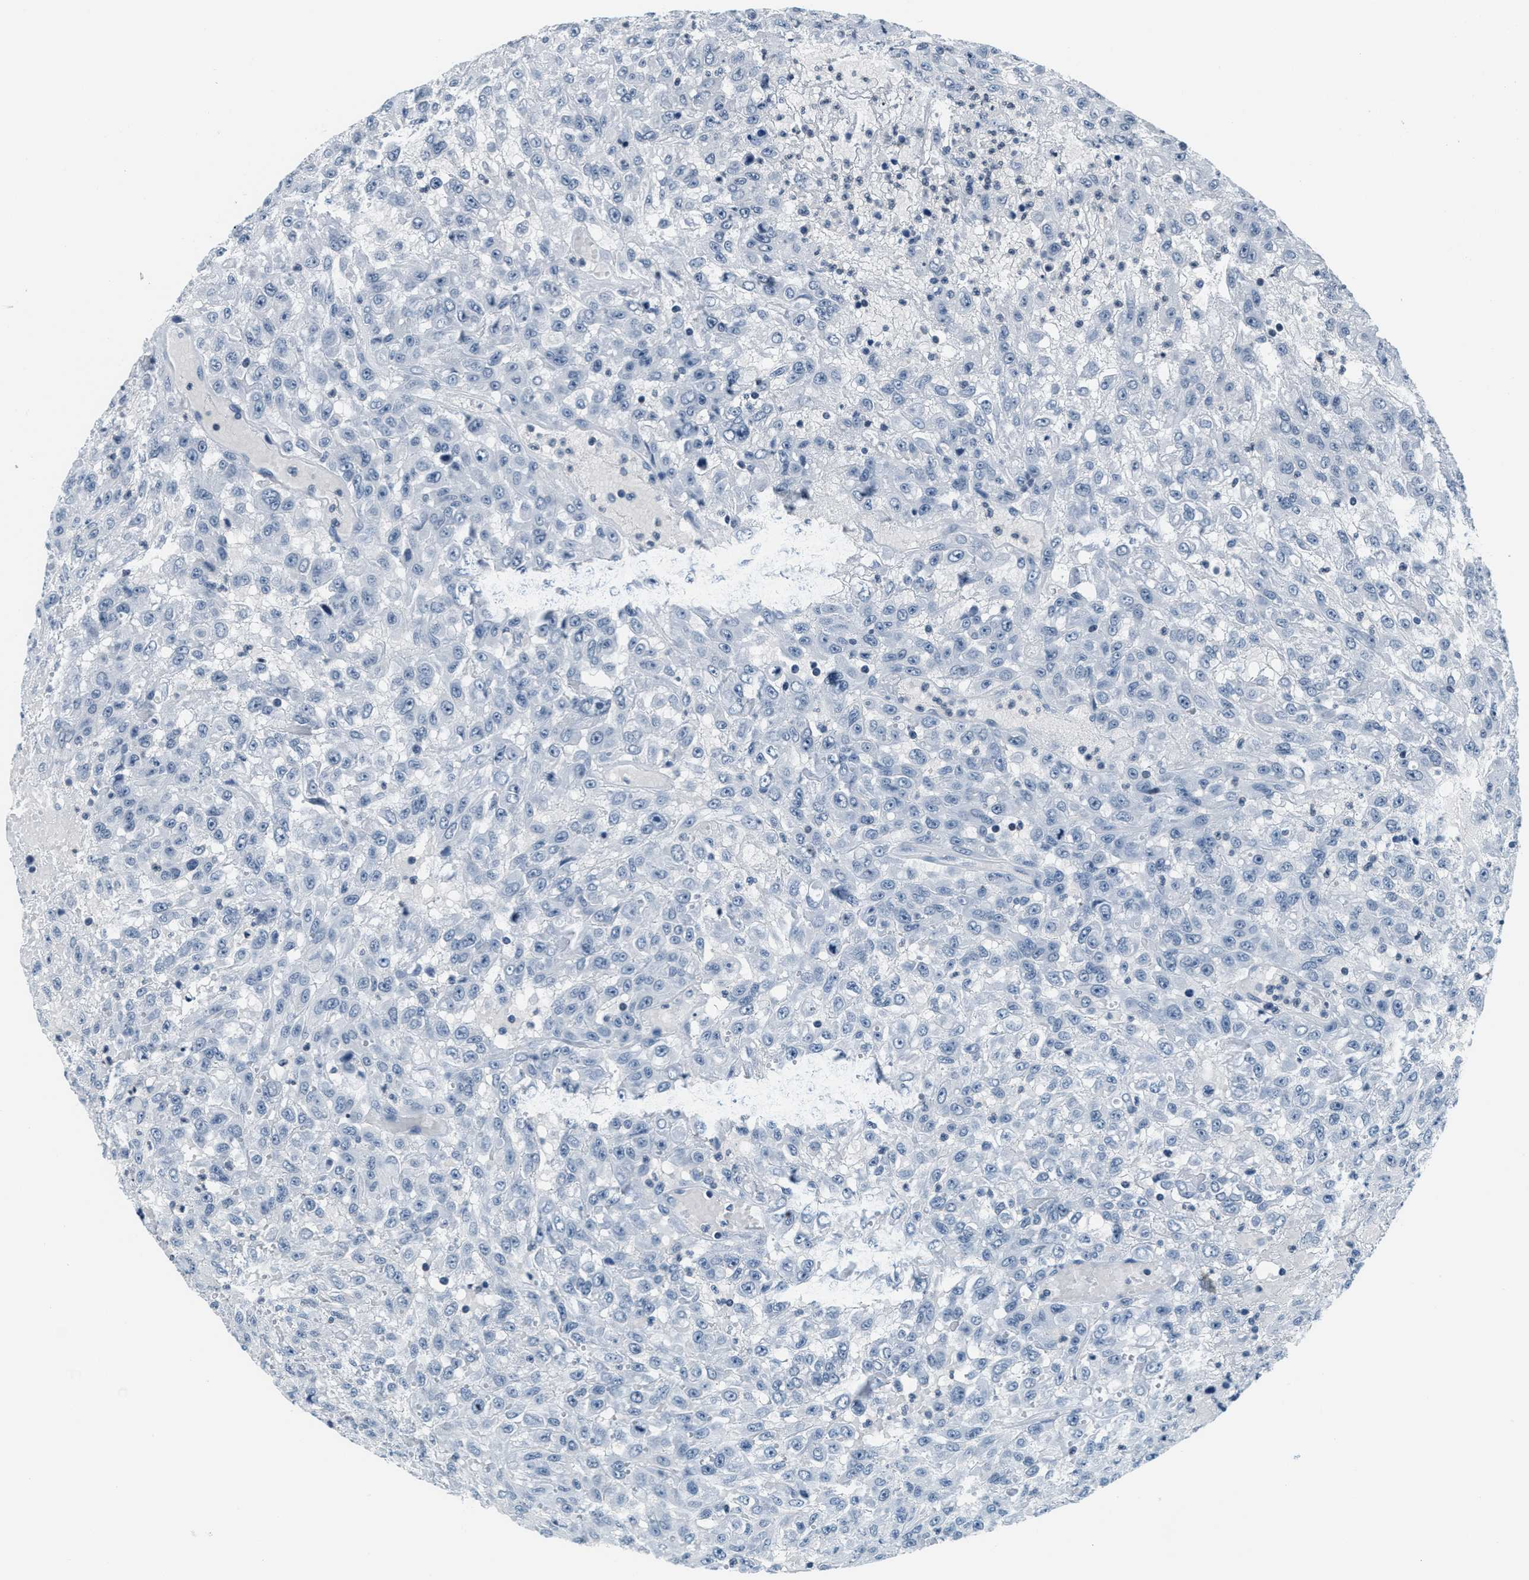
{"staining": {"intensity": "negative", "quantity": "none", "location": "none"}, "tissue": "urothelial cancer", "cell_type": "Tumor cells", "image_type": "cancer", "snomed": [{"axis": "morphology", "description": "Urothelial carcinoma, High grade"}, {"axis": "topography", "description": "Urinary bladder"}], "caption": "Micrograph shows no significant protein positivity in tumor cells of urothelial cancer.", "gene": "CA4", "patient": {"sex": "male", "age": 46}}